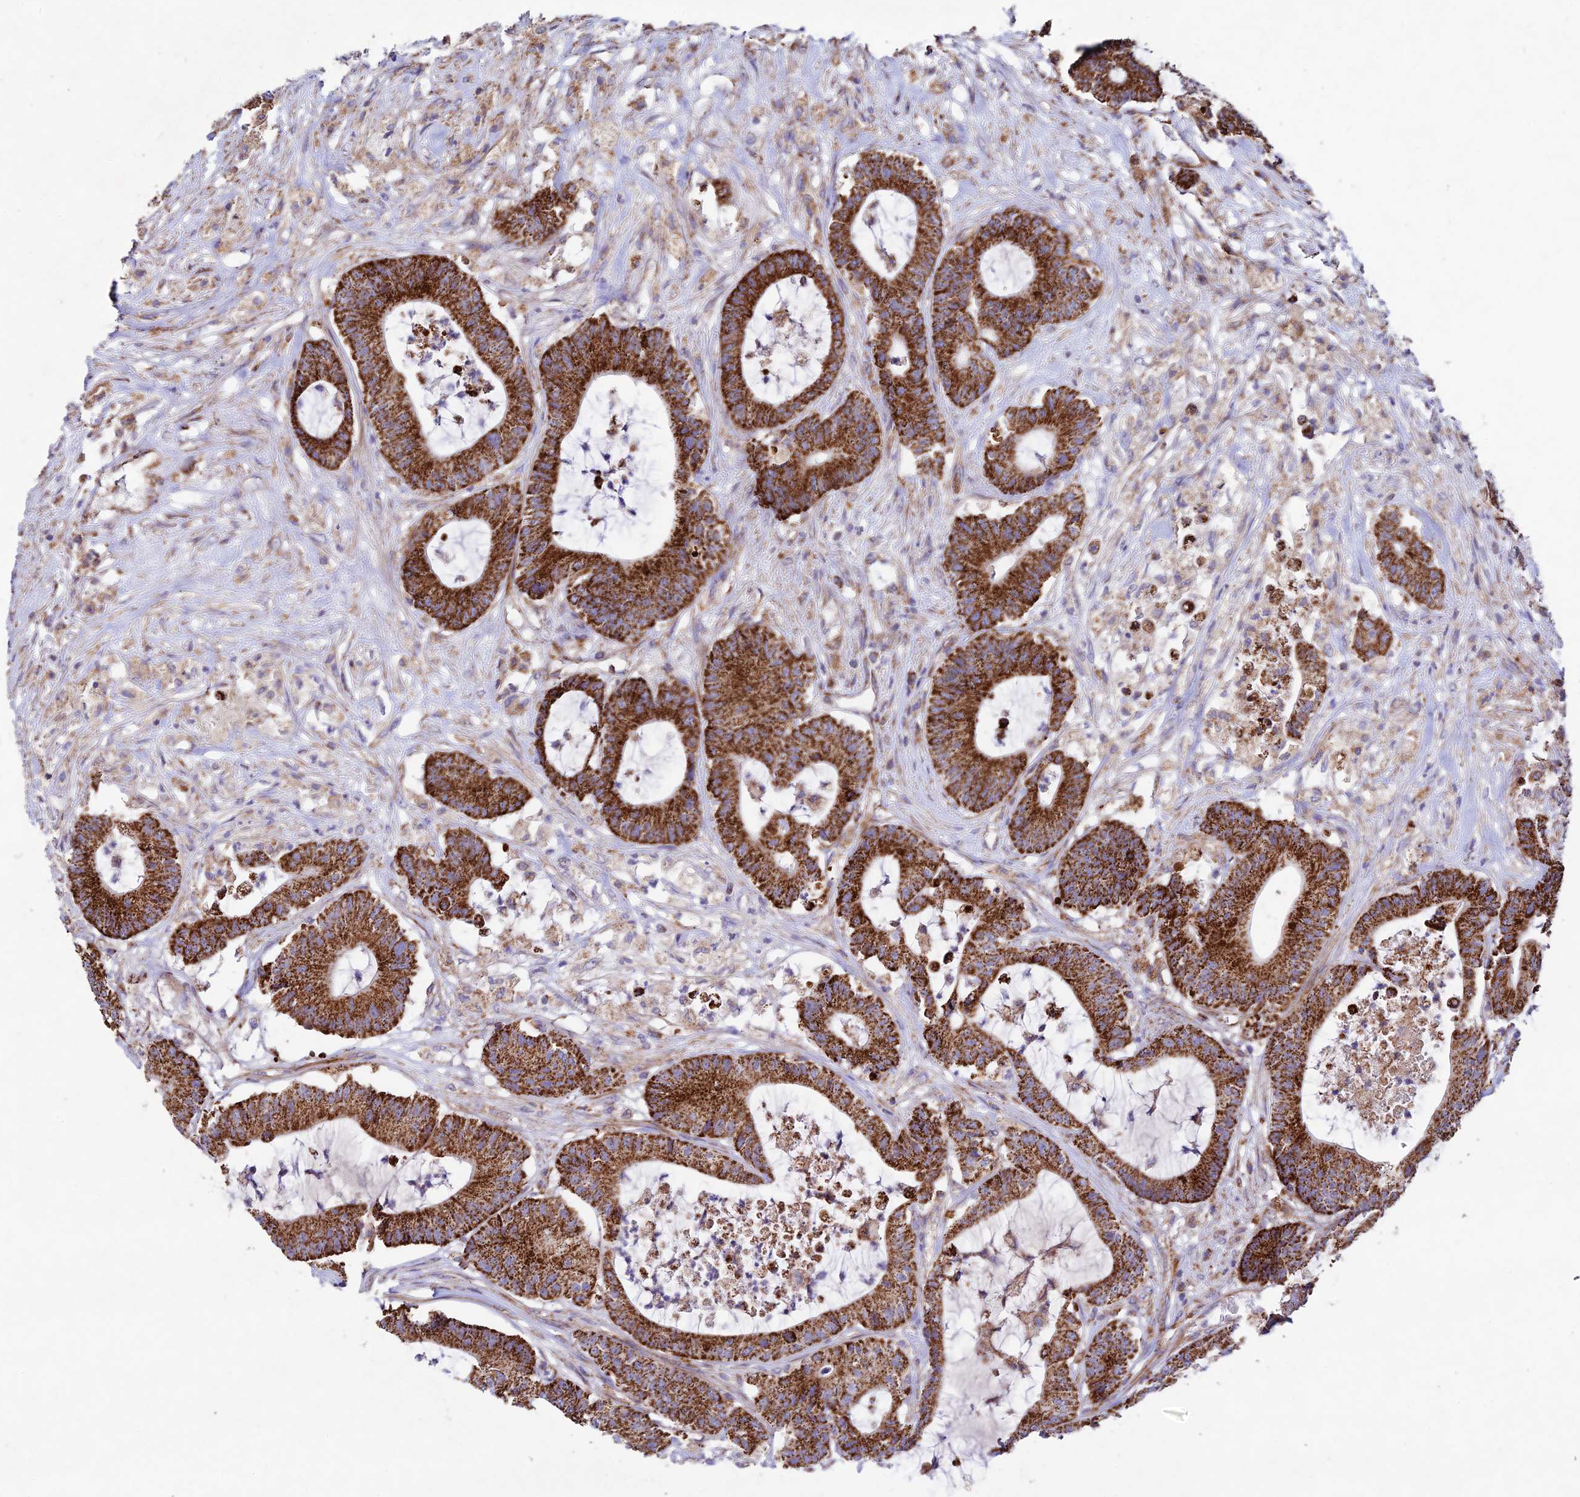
{"staining": {"intensity": "strong", "quantity": ">75%", "location": "cytoplasmic/membranous"}, "tissue": "colorectal cancer", "cell_type": "Tumor cells", "image_type": "cancer", "snomed": [{"axis": "morphology", "description": "Adenocarcinoma, NOS"}, {"axis": "topography", "description": "Colon"}], "caption": "Colorectal cancer (adenocarcinoma) stained with DAB immunohistochemistry (IHC) demonstrates high levels of strong cytoplasmic/membranous staining in about >75% of tumor cells.", "gene": "KHDC3L", "patient": {"sex": "female", "age": 84}}